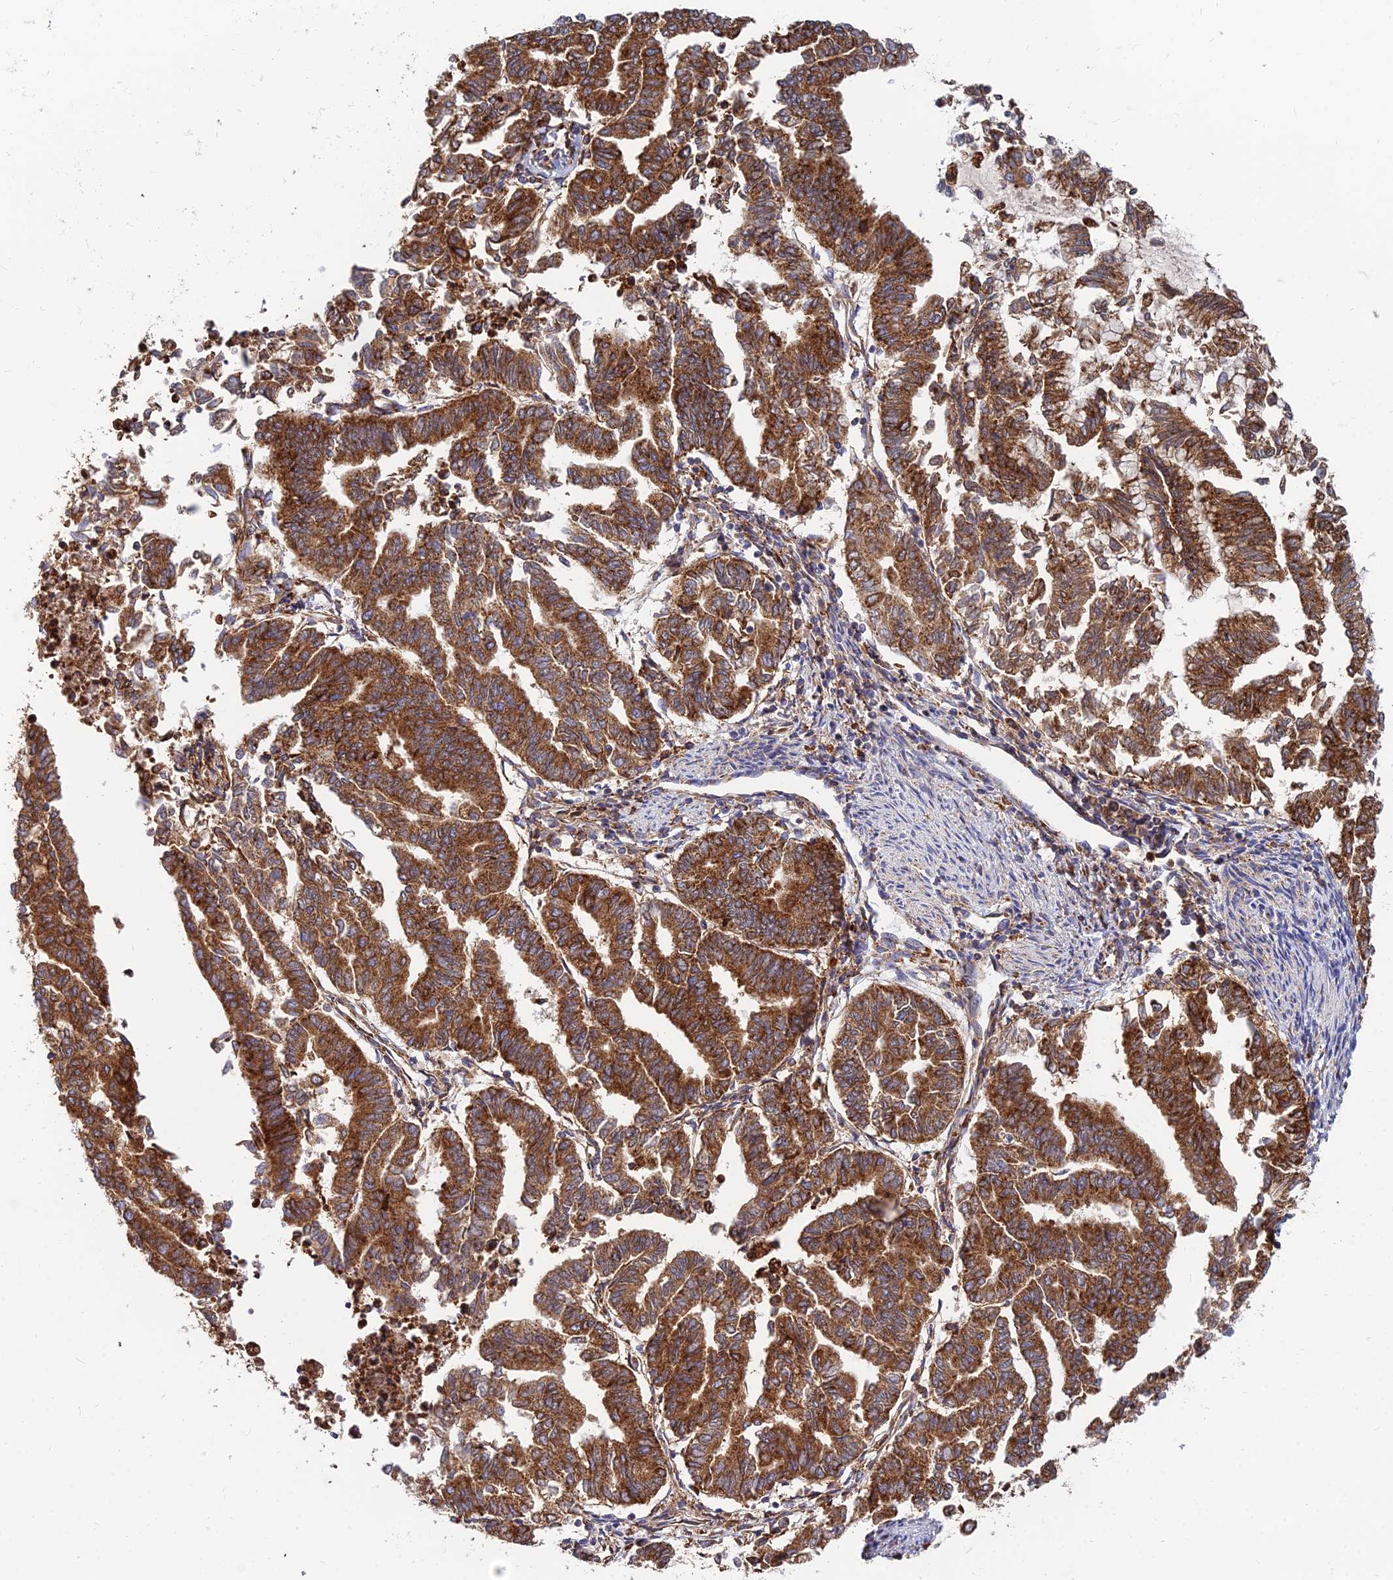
{"staining": {"intensity": "strong", "quantity": ">75%", "location": "cytoplasmic/membranous"}, "tissue": "endometrial cancer", "cell_type": "Tumor cells", "image_type": "cancer", "snomed": [{"axis": "morphology", "description": "Adenocarcinoma, NOS"}, {"axis": "topography", "description": "Endometrium"}], "caption": "Approximately >75% of tumor cells in adenocarcinoma (endometrial) display strong cytoplasmic/membranous protein positivity as visualized by brown immunohistochemical staining.", "gene": "CCT6B", "patient": {"sex": "female", "age": 79}}